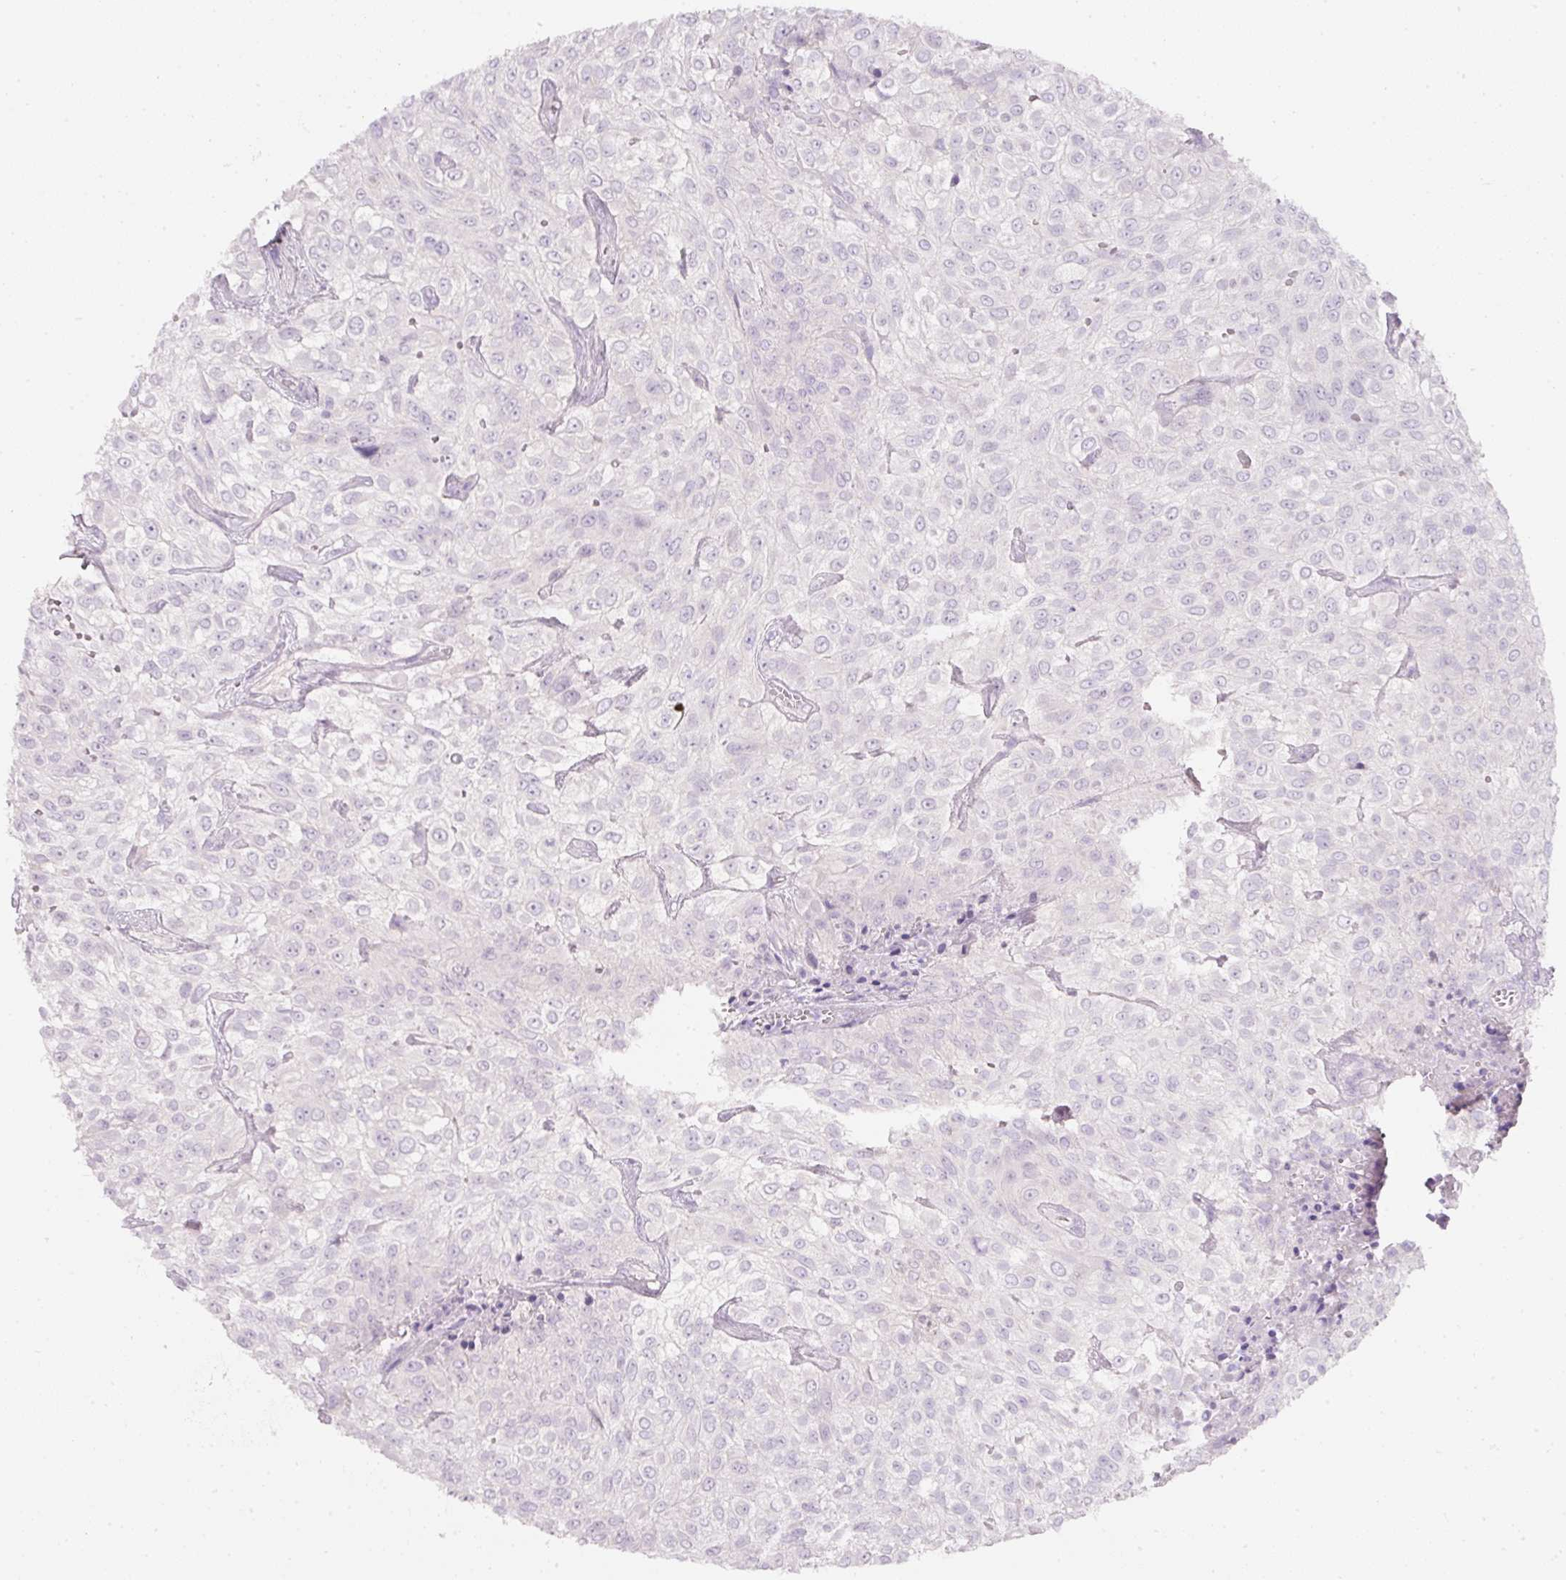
{"staining": {"intensity": "negative", "quantity": "none", "location": "none"}, "tissue": "urothelial cancer", "cell_type": "Tumor cells", "image_type": "cancer", "snomed": [{"axis": "morphology", "description": "Urothelial carcinoma, High grade"}, {"axis": "topography", "description": "Urinary bladder"}], "caption": "An immunohistochemistry image of urothelial cancer is shown. There is no staining in tumor cells of urothelial cancer.", "gene": "SLC2A2", "patient": {"sex": "male", "age": 56}}